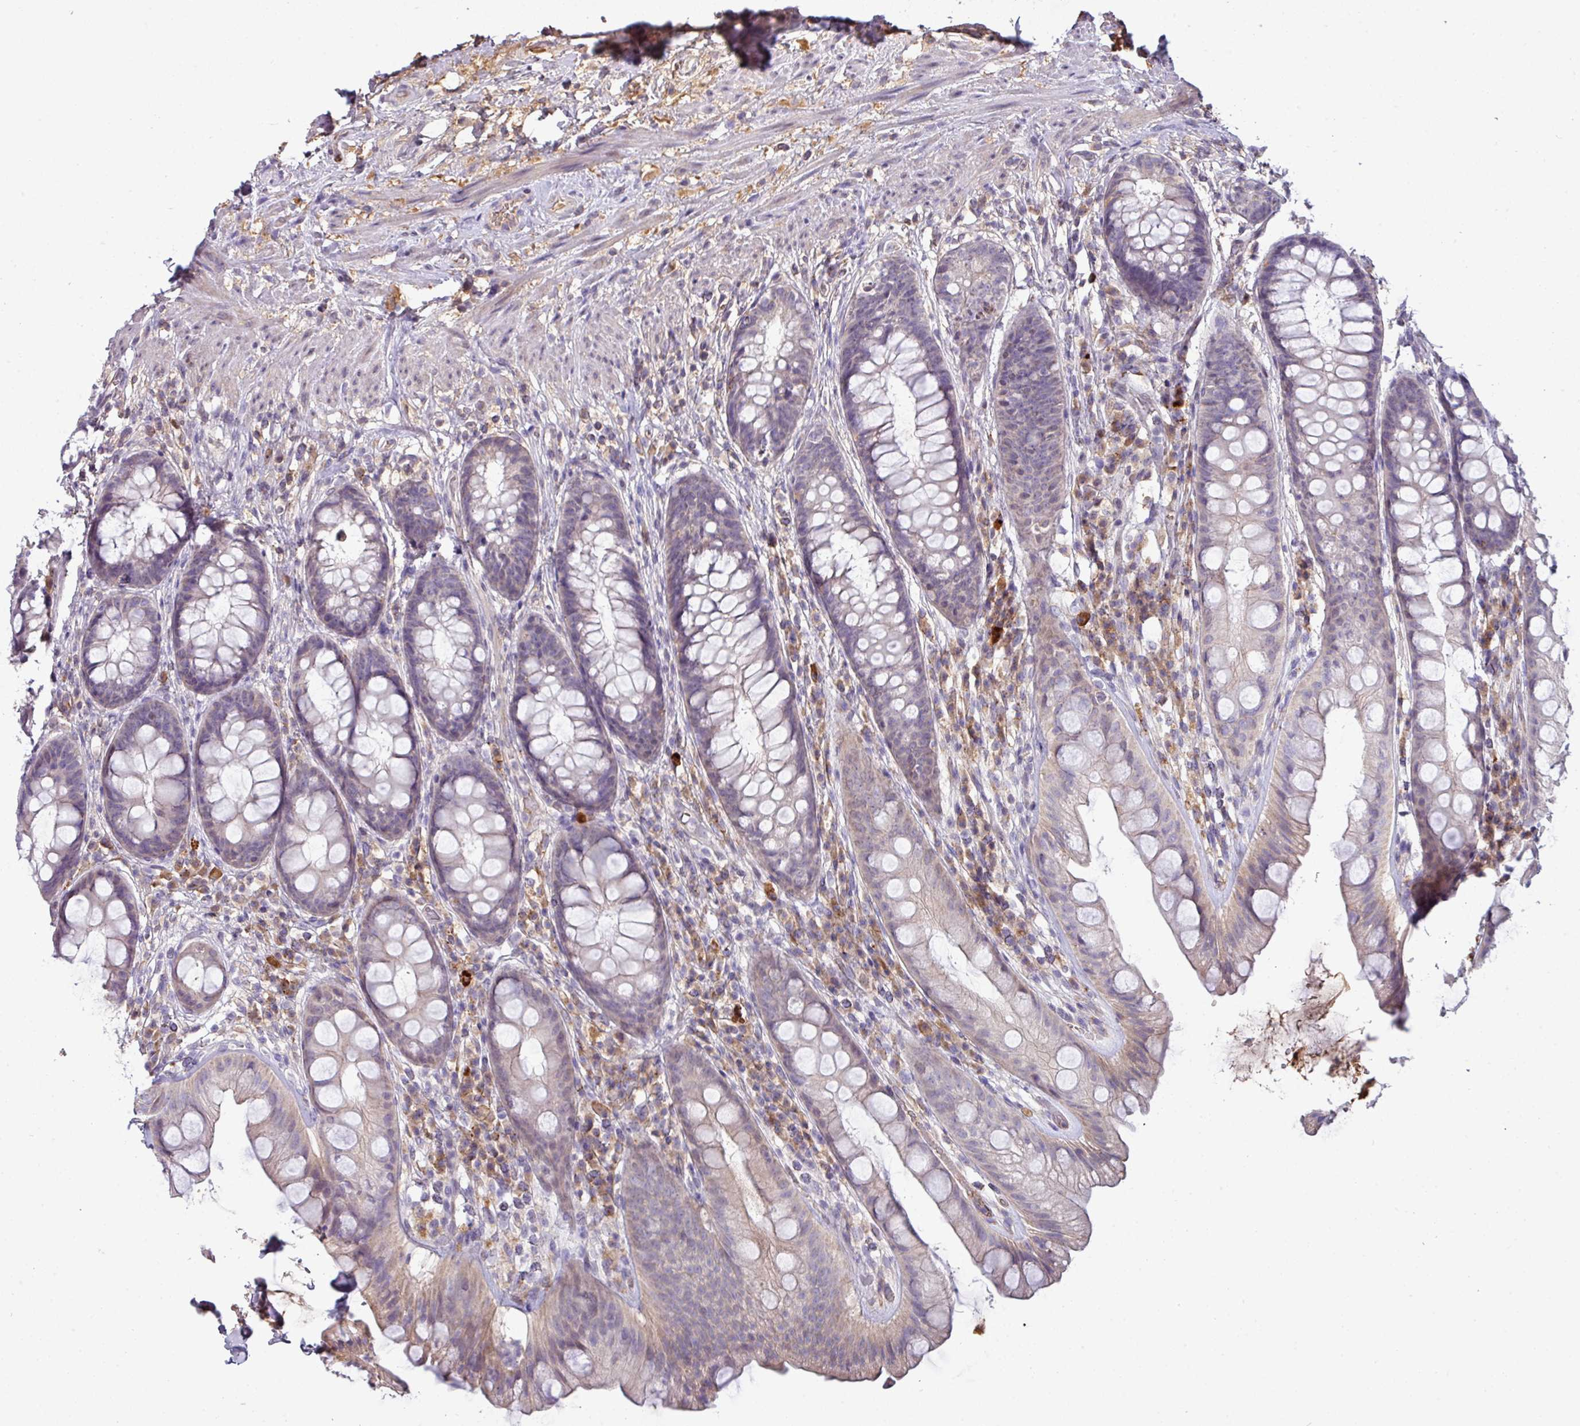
{"staining": {"intensity": "weak", "quantity": "<25%", "location": "cytoplasmic/membranous"}, "tissue": "rectum", "cell_type": "Glandular cells", "image_type": "normal", "snomed": [{"axis": "morphology", "description": "Normal tissue, NOS"}, {"axis": "topography", "description": "Rectum"}], "caption": "This histopathology image is of benign rectum stained with immunohistochemistry (IHC) to label a protein in brown with the nuclei are counter-stained blue. There is no staining in glandular cells.", "gene": "SLAMF6", "patient": {"sex": "male", "age": 74}}